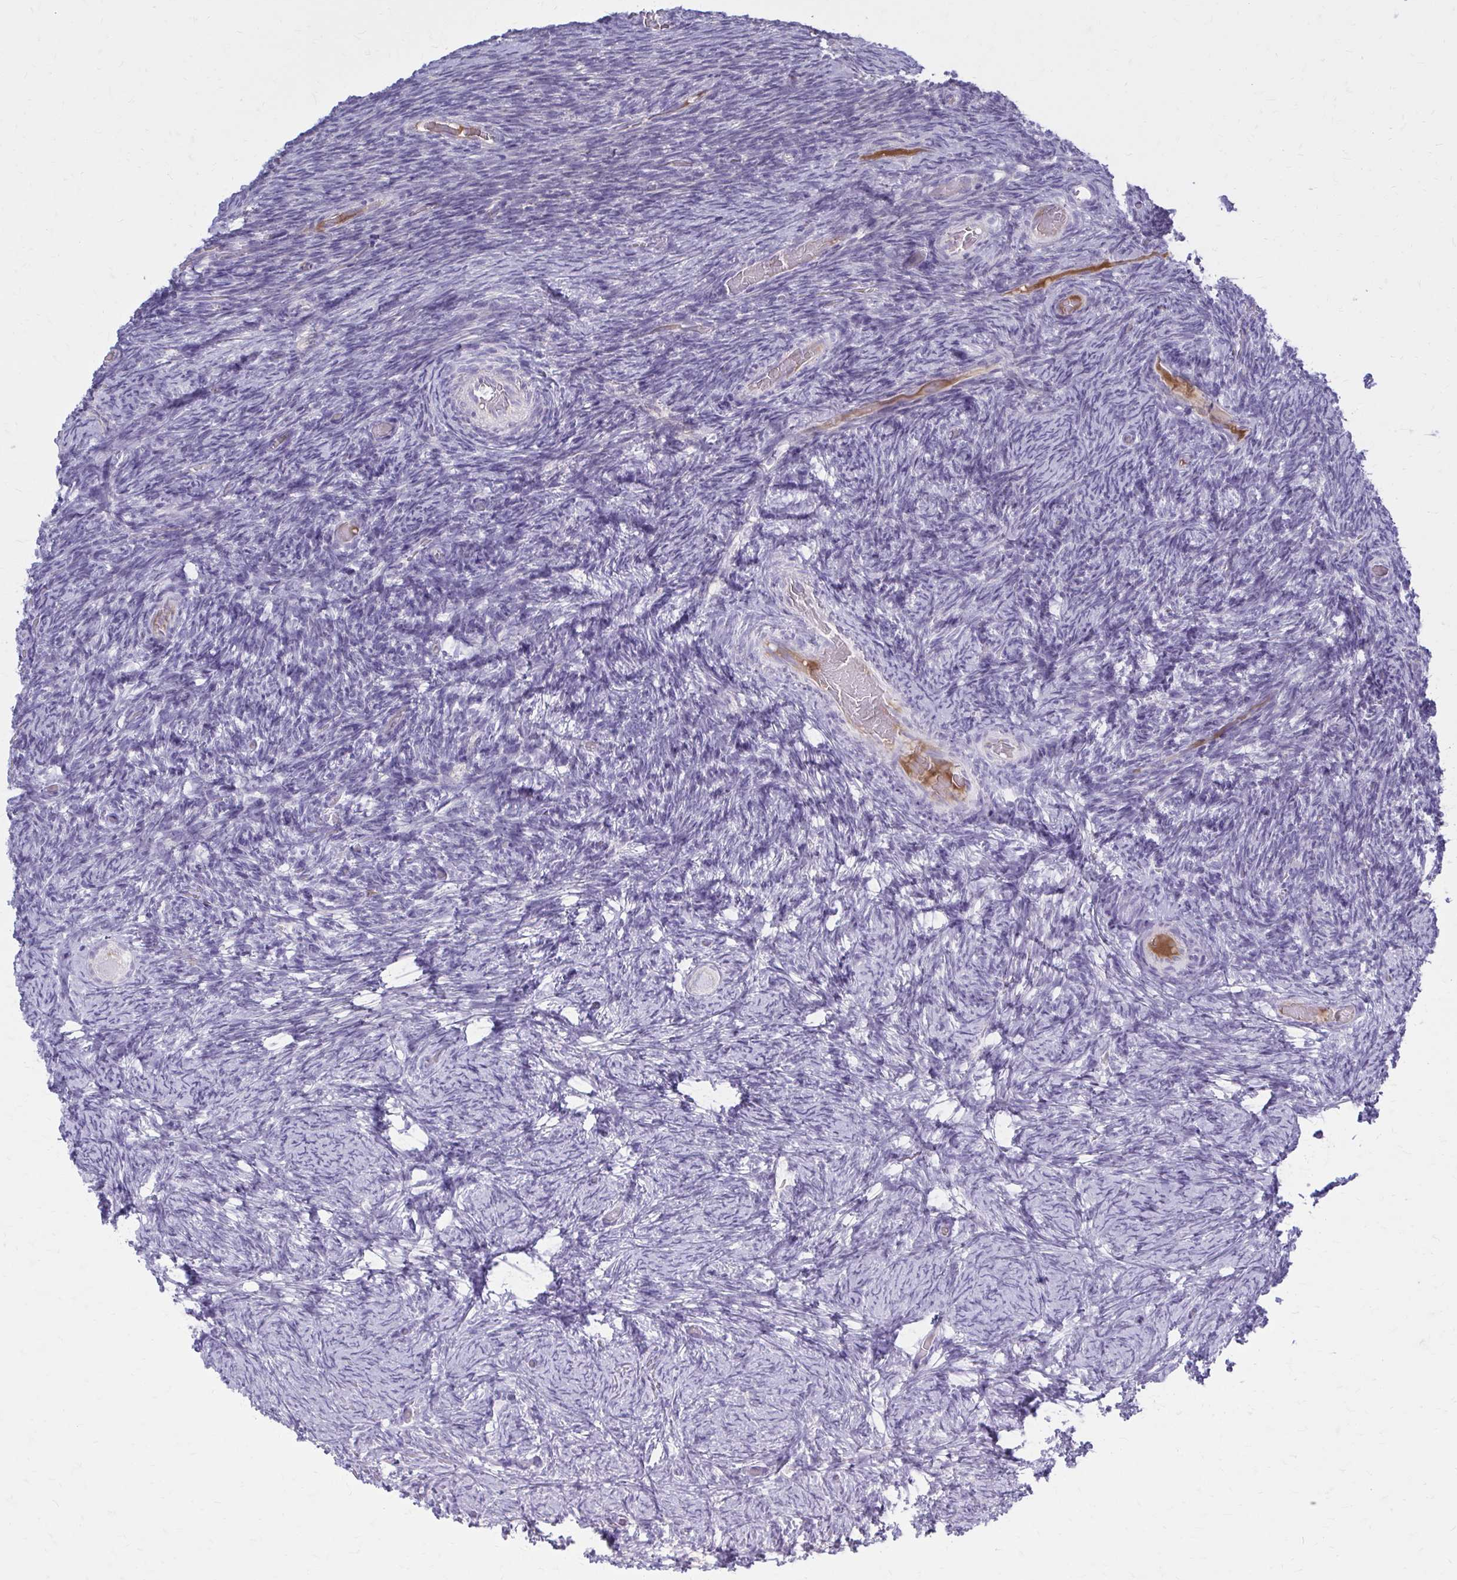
{"staining": {"intensity": "negative", "quantity": "none", "location": "none"}, "tissue": "ovary", "cell_type": "Follicle cells", "image_type": "normal", "snomed": [{"axis": "morphology", "description": "Normal tissue, NOS"}, {"axis": "topography", "description": "Ovary"}], "caption": "The immunohistochemistry photomicrograph has no significant expression in follicle cells of ovary. (IHC, brightfield microscopy, high magnification).", "gene": "SERPIND1", "patient": {"sex": "female", "age": 34}}